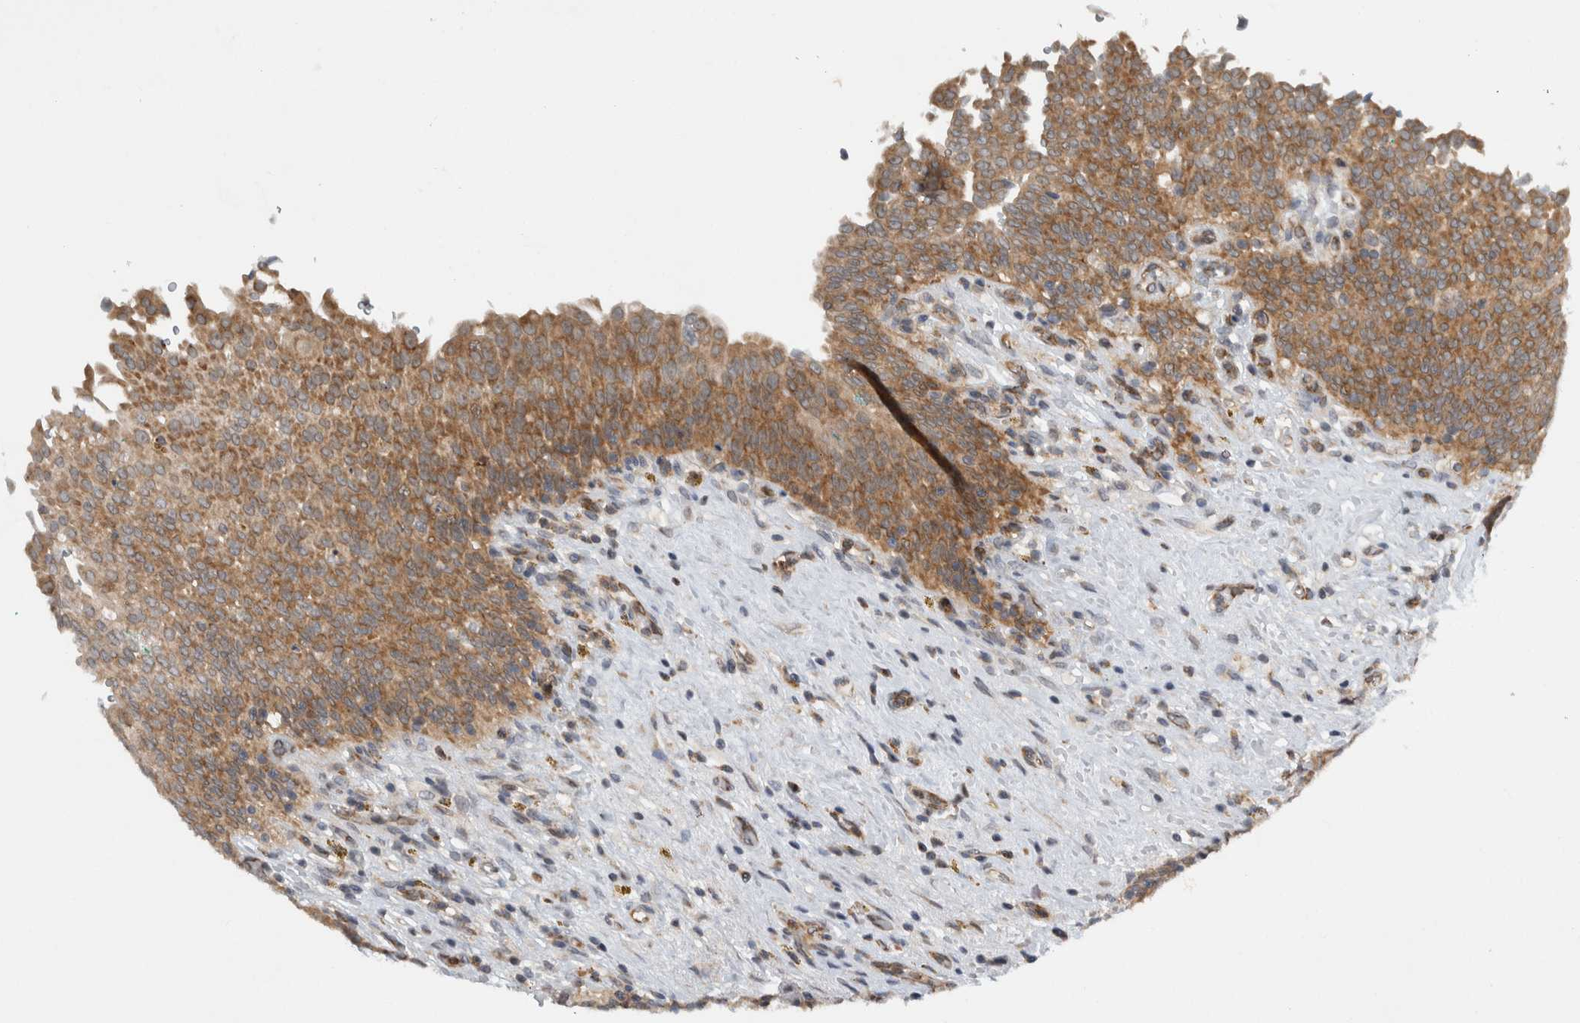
{"staining": {"intensity": "moderate", "quantity": ">75%", "location": "cytoplasmic/membranous"}, "tissue": "urinary bladder", "cell_type": "Urothelial cells", "image_type": "normal", "snomed": [{"axis": "morphology", "description": "Urothelial carcinoma, High grade"}, {"axis": "topography", "description": "Urinary bladder"}], "caption": "The photomicrograph shows a brown stain indicating the presence of a protein in the cytoplasmic/membranous of urothelial cells in urinary bladder.", "gene": "CCDC43", "patient": {"sex": "male", "age": 46}}